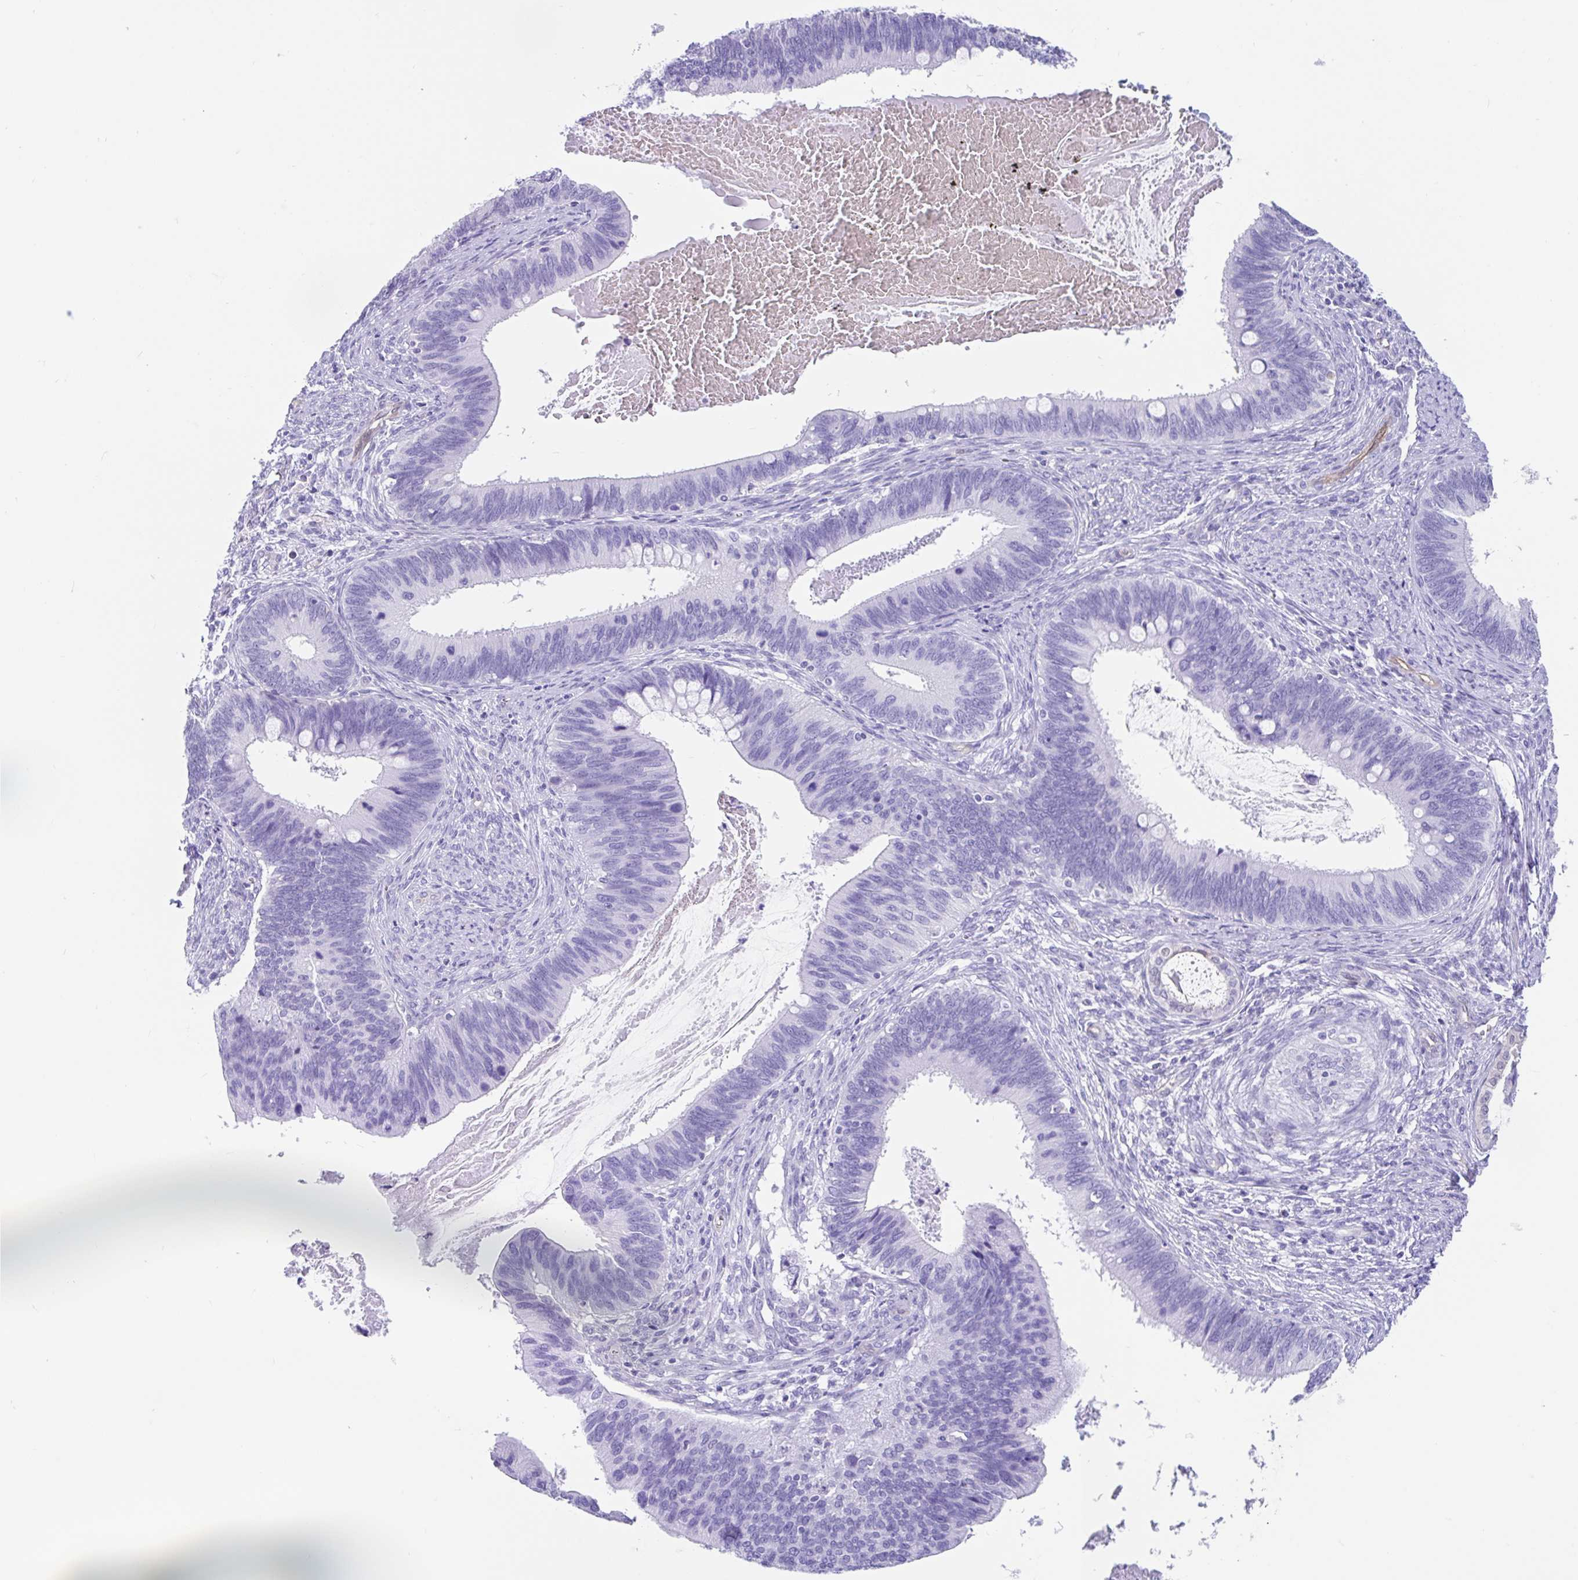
{"staining": {"intensity": "negative", "quantity": "none", "location": "none"}, "tissue": "cervical cancer", "cell_type": "Tumor cells", "image_type": "cancer", "snomed": [{"axis": "morphology", "description": "Adenocarcinoma, NOS"}, {"axis": "topography", "description": "Cervix"}], "caption": "DAB (3,3'-diaminobenzidine) immunohistochemical staining of human cervical cancer (adenocarcinoma) demonstrates no significant staining in tumor cells.", "gene": "FAM107A", "patient": {"sex": "female", "age": 42}}